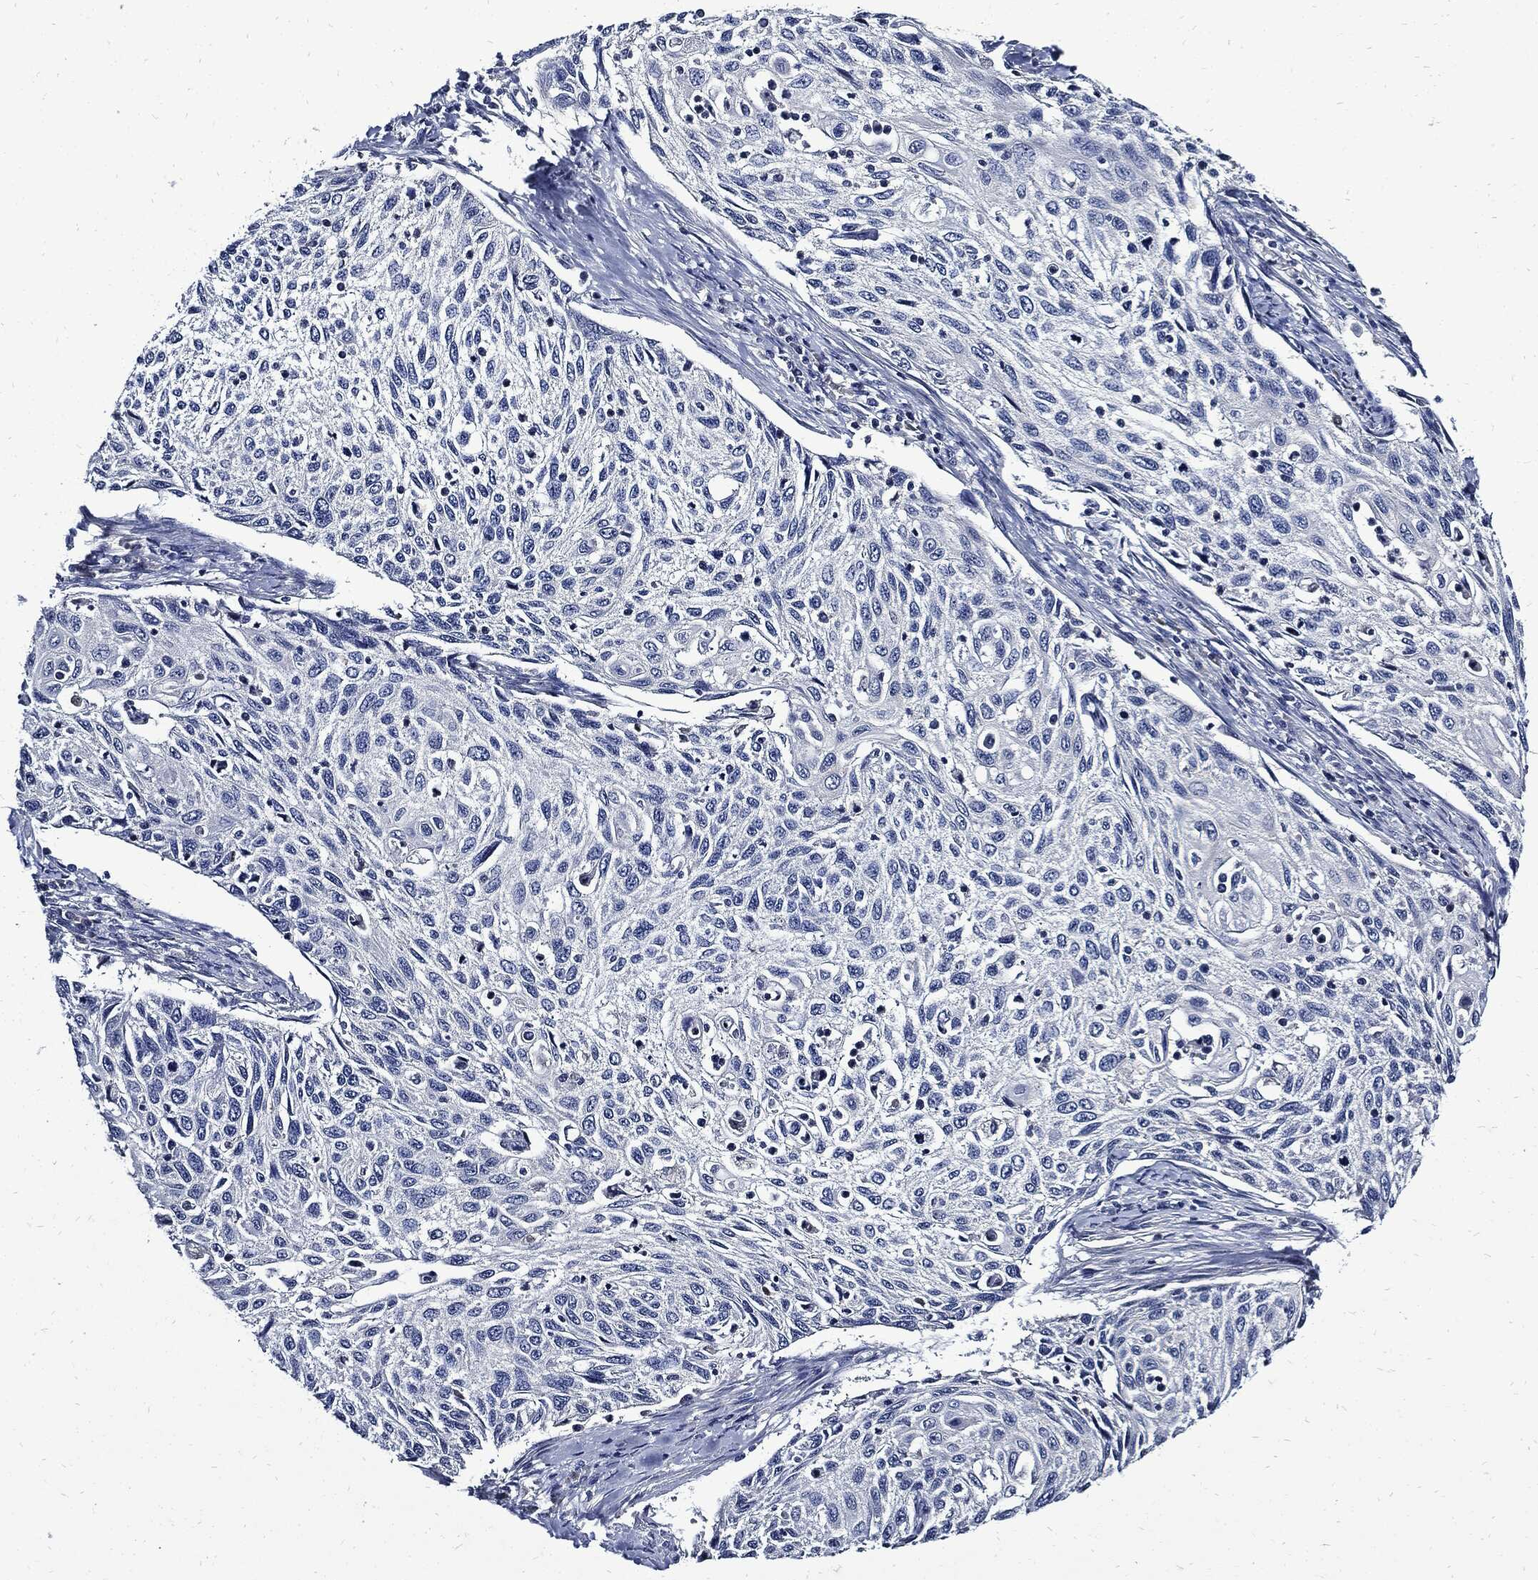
{"staining": {"intensity": "negative", "quantity": "none", "location": "none"}, "tissue": "cervical cancer", "cell_type": "Tumor cells", "image_type": "cancer", "snomed": [{"axis": "morphology", "description": "Squamous cell carcinoma, NOS"}, {"axis": "topography", "description": "Cervix"}], "caption": "Immunohistochemistry photomicrograph of human cervical squamous cell carcinoma stained for a protein (brown), which reveals no expression in tumor cells.", "gene": "CPE", "patient": {"sex": "female", "age": 70}}